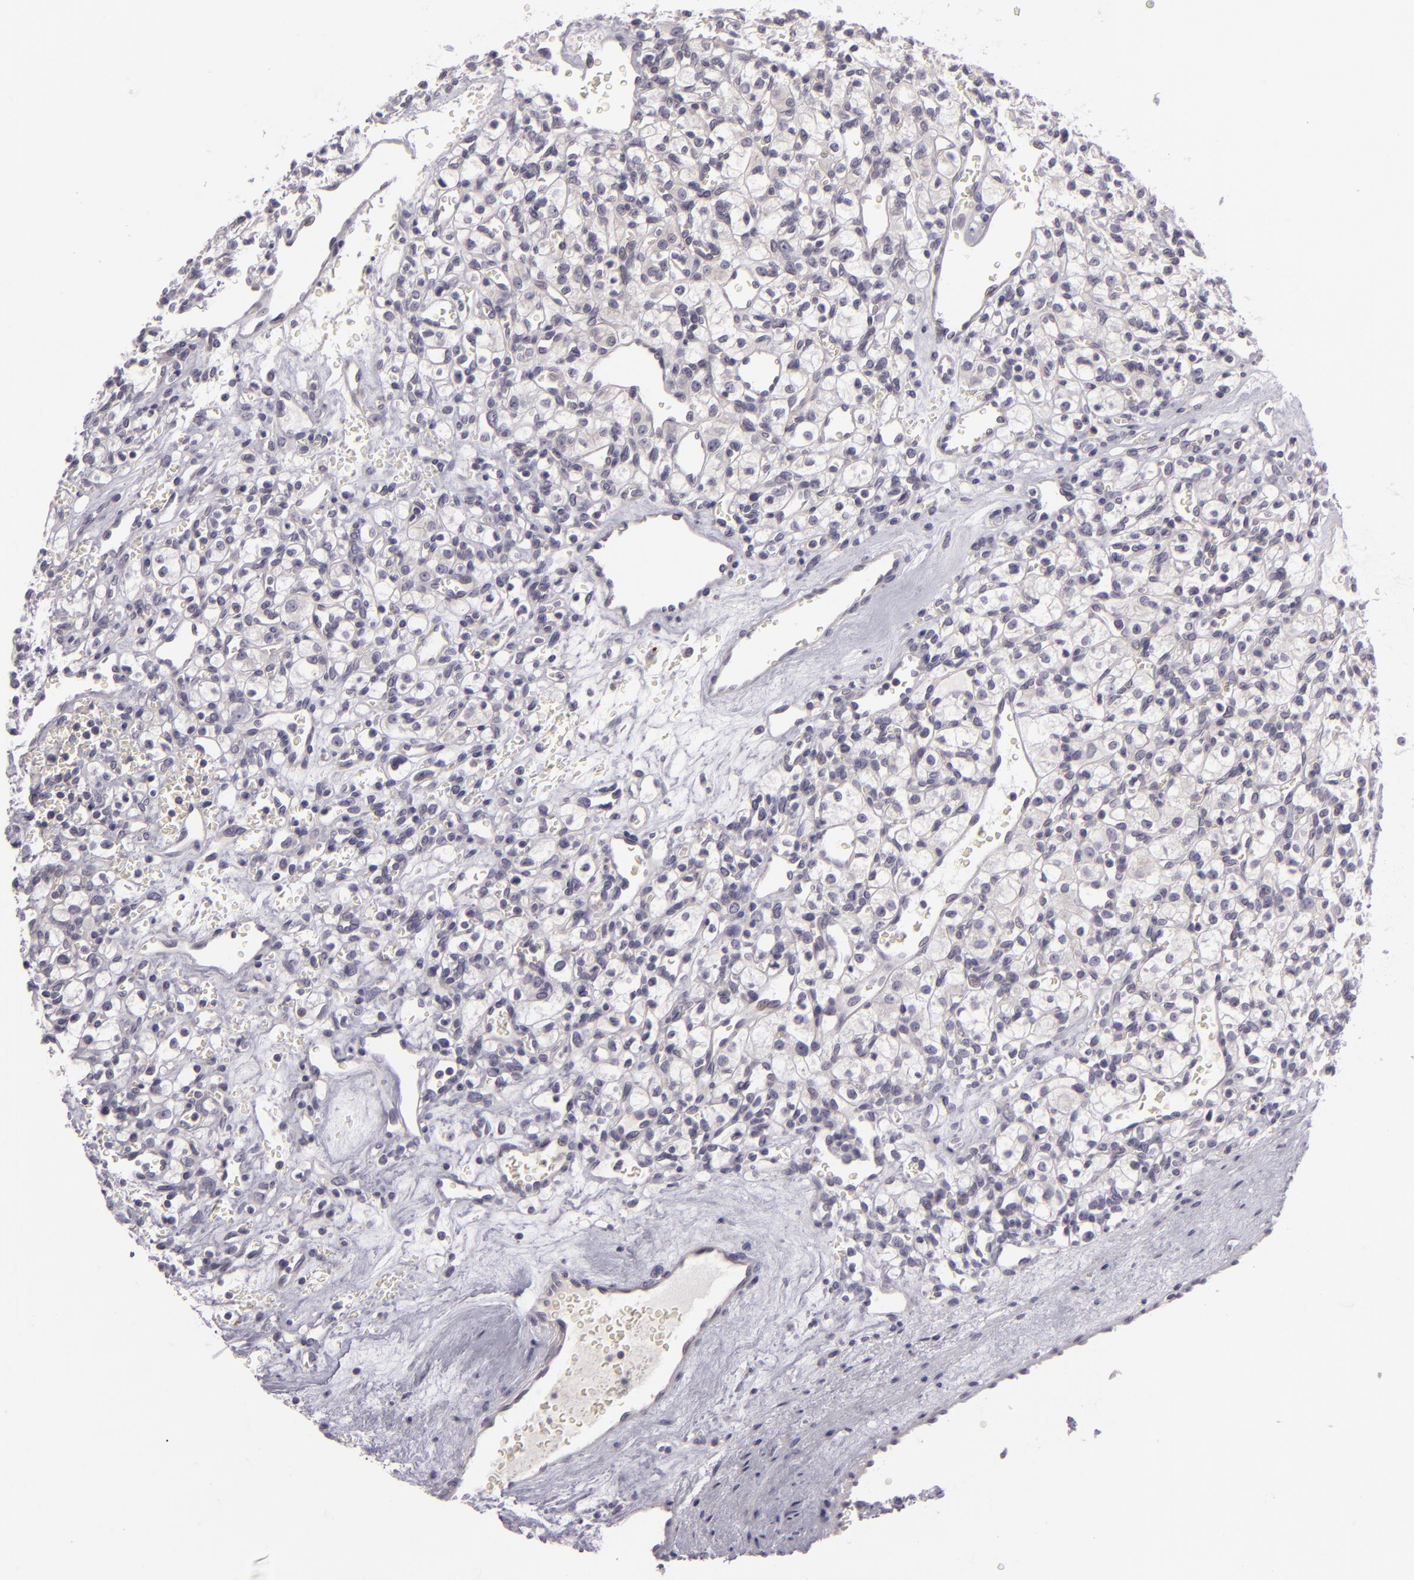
{"staining": {"intensity": "negative", "quantity": "none", "location": "none"}, "tissue": "renal cancer", "cell_type": "Tumor cells", "image_type": "cancer", "snomed": [{"axis": "morphology", "description": "Adenocarcinoma, NOS"}, {"axis": "topography", "description": "Kidney"}], "caption": "Adenocarcinoma (renal) stained for a protein using immunohistochemistry exhibits no staining tumor cells.", "gene": "EGFL6", "patient": {"sex": "female", "age": 62}}